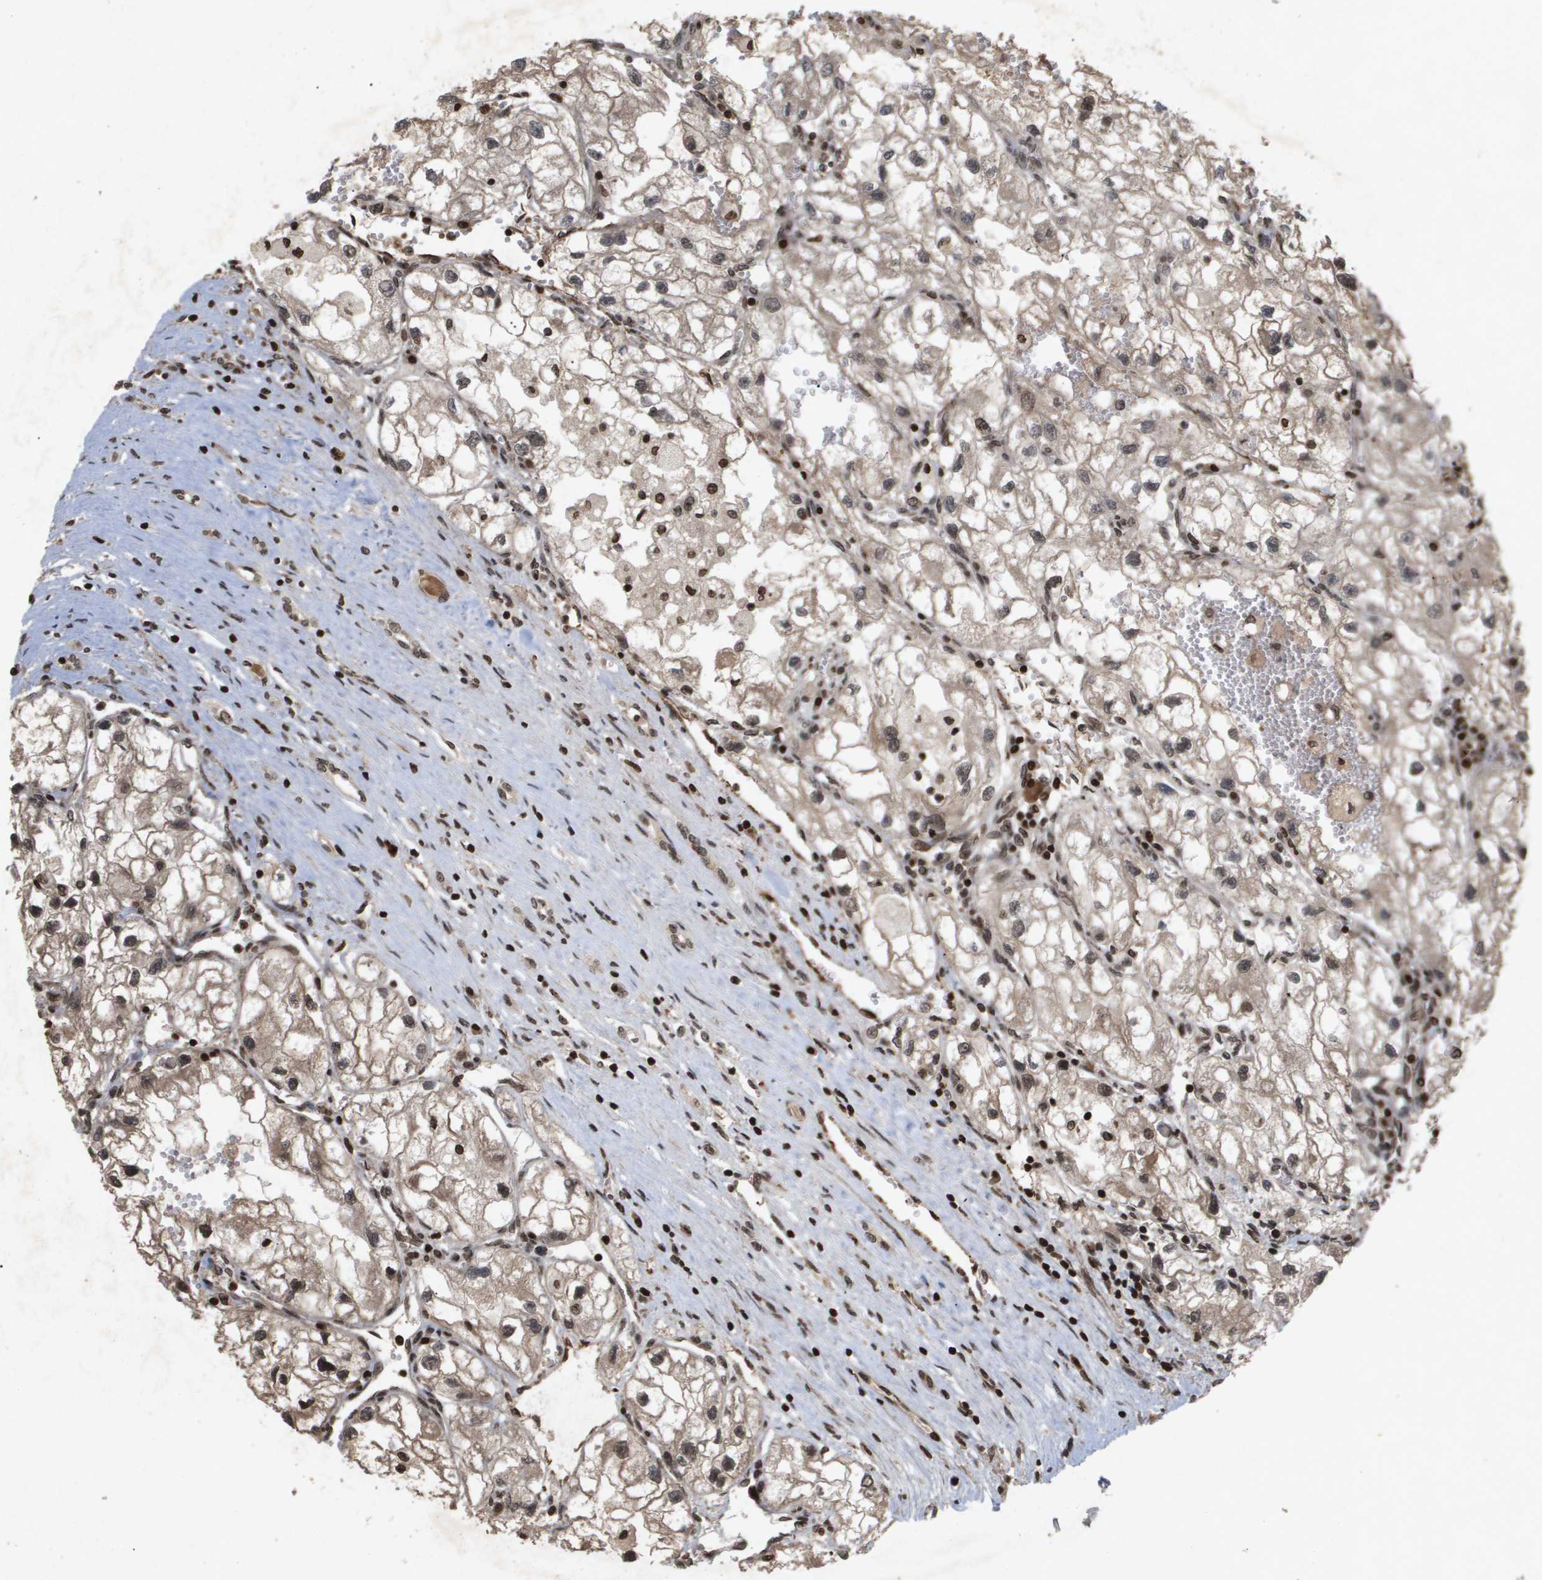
{"staining": {"intensity": "weak", "quantity": ">75%", "location": "cytoplasmic/membranous"}, "tissue": "renal cancer", "cell_type": "Tumor cells", "image_type": "cancer", "snomed": [{"axis": "morphology", "description": "Adenocarcinoma, NOS"}, {"axis": "topography", "description": "Kidney"}], "caption": "DAB (3,3'-diaminobenzidine) immunohistochemical staining of human renal adenocarcinoma demonstrates weak cytoplasmic/membranous protein positivity in about >75% of tumor cells.", "gene": "HSPA6", "patient": {"sex": "female", "age": 70}}